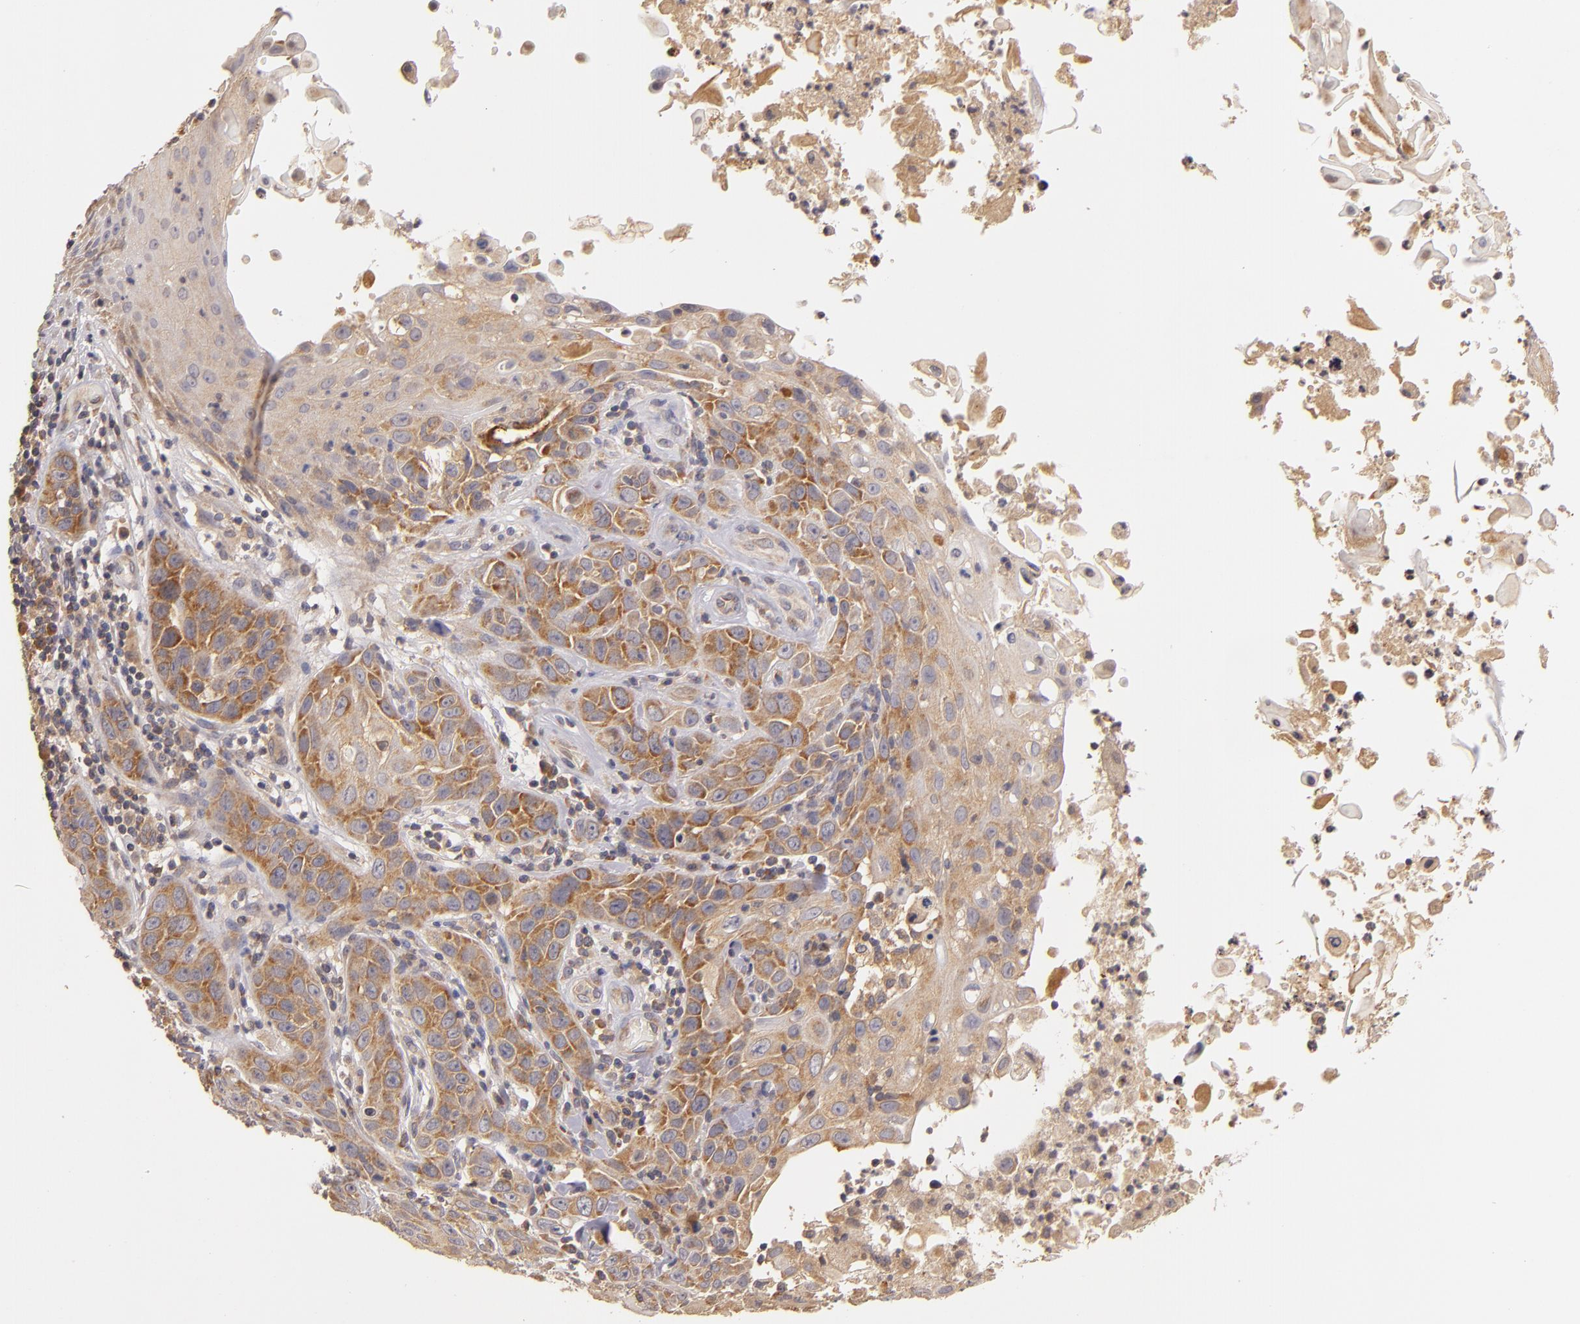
{"staining": {"intensity": "moderate", "quantity": "25%-75%", "location": "cytoplasmic/membranous"}, "tissue": "skin cancer", "cell_type": "Tumor cells", "image_type": "cancer", "snomed": [{"axis": "morphology", "description": "Squamous cell carcinoma, NOS"}, {"axis": "topography", "description": "Skin"}], "caption": "A brown stain shows moderate cytoplasmic/membranous expression of a protein in human squamous cell carcinoma (skin) tumor cells. Immunohistochemistry (ihc) stains the protein of interest in brown and the nuclei are stained blue.", "gene": "UPF3B", "patient": {"sex": "male", "age": 84}}